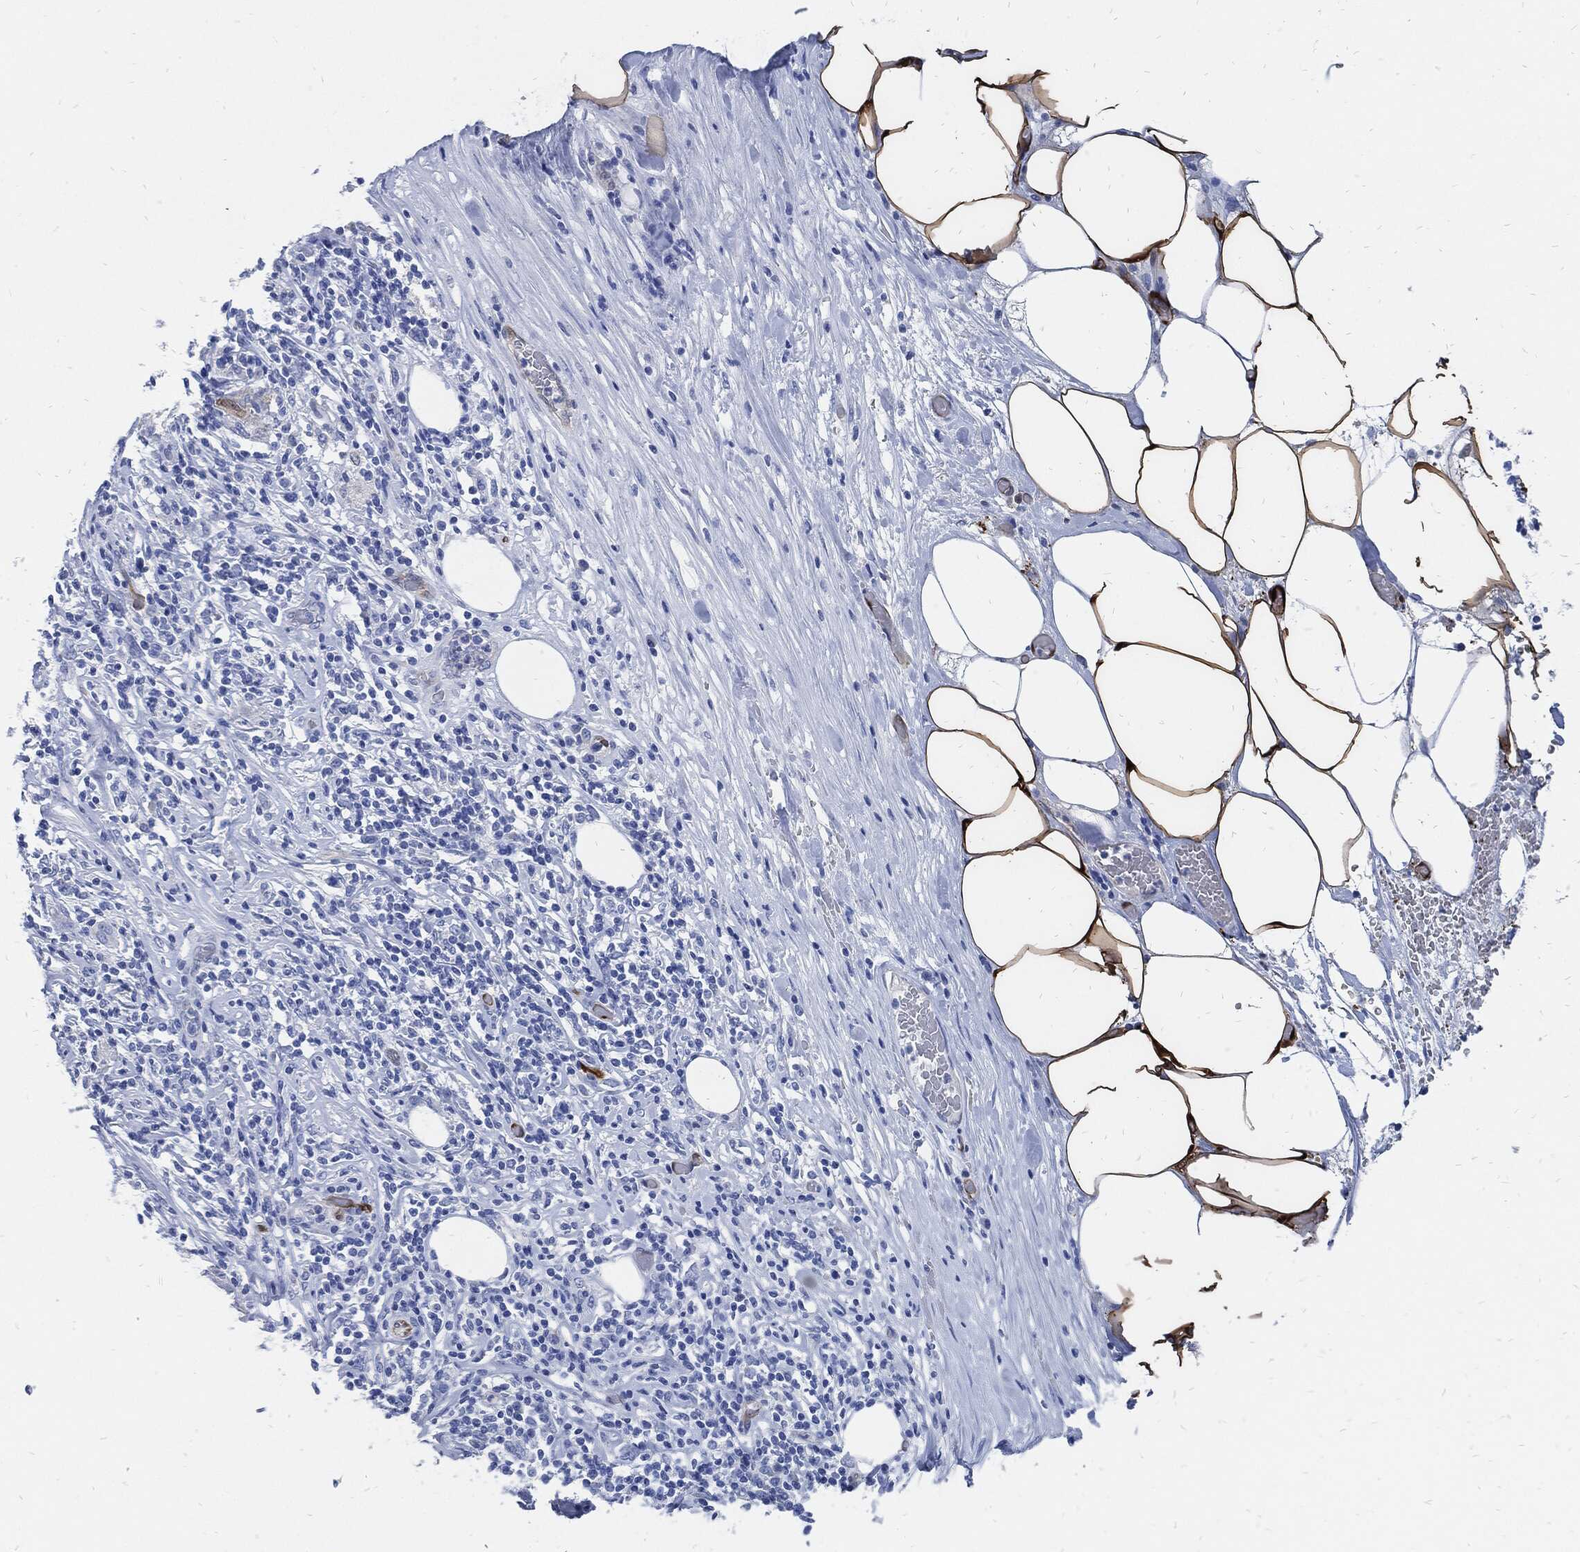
{"staining": {"intensity": "negative", "quantity": "none", "location": "none"}, "tissue": "lymphoma", "cell_type": "Tumor cells", "image_type": "cancer", "snomed": [{"axis": "morphology", "description": "Malignant lymphoma, non-Hodgkin's type, High grade"}, {"axis": "topography", "description": "Lymph node"}], "caption": "This micrograph is of lymphoma stained with immunohistochemistry (IHC) to label a protein in brown with the nuclei are counter-stained blue. There is no positivity in tumor cells.", "gene": "FABP4", "patient": {"sex": "female", "age": 84}}